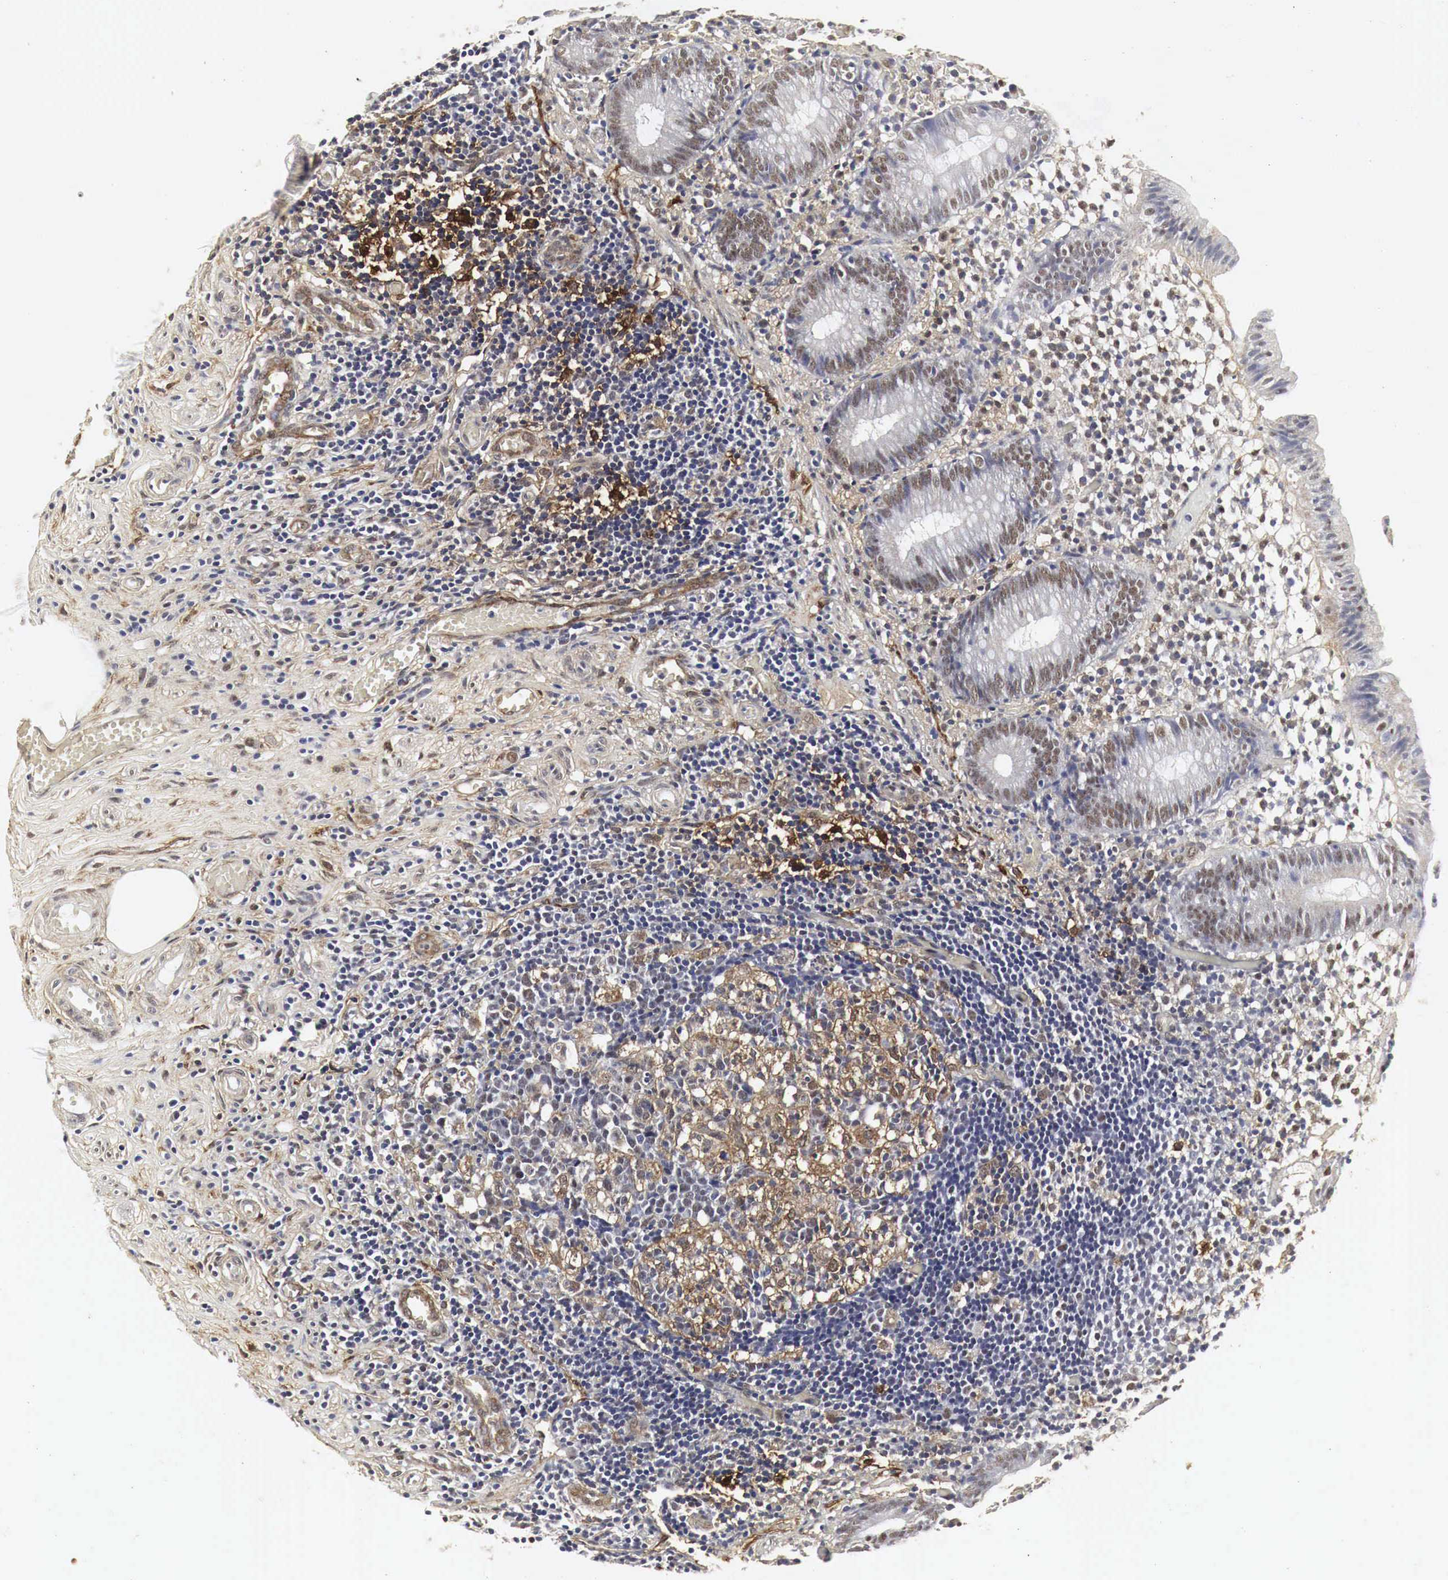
{"staining": {"intensity": "weak", "quantity": ">75%", "location": "nuclear"}, "tissue": "appendix", "cell_type": "Glandular cells", "image_type": "normal", "snomed": [{"axis": "morphology", "description": "Normal tissue, NOS"}, {"axis": "topography", "description": "Appendix"}], "caption": "Appendix stained with DAB (3,3'-diaminobenzidine) immunohistochemistry displays low levels of weak nuclear positivity in about >75% of glandular cells. (Brightfield microscopy of DAB IHC at high magnification).", "gene": "SPIN1", "patient": {"sex": "male", "age": 25}}